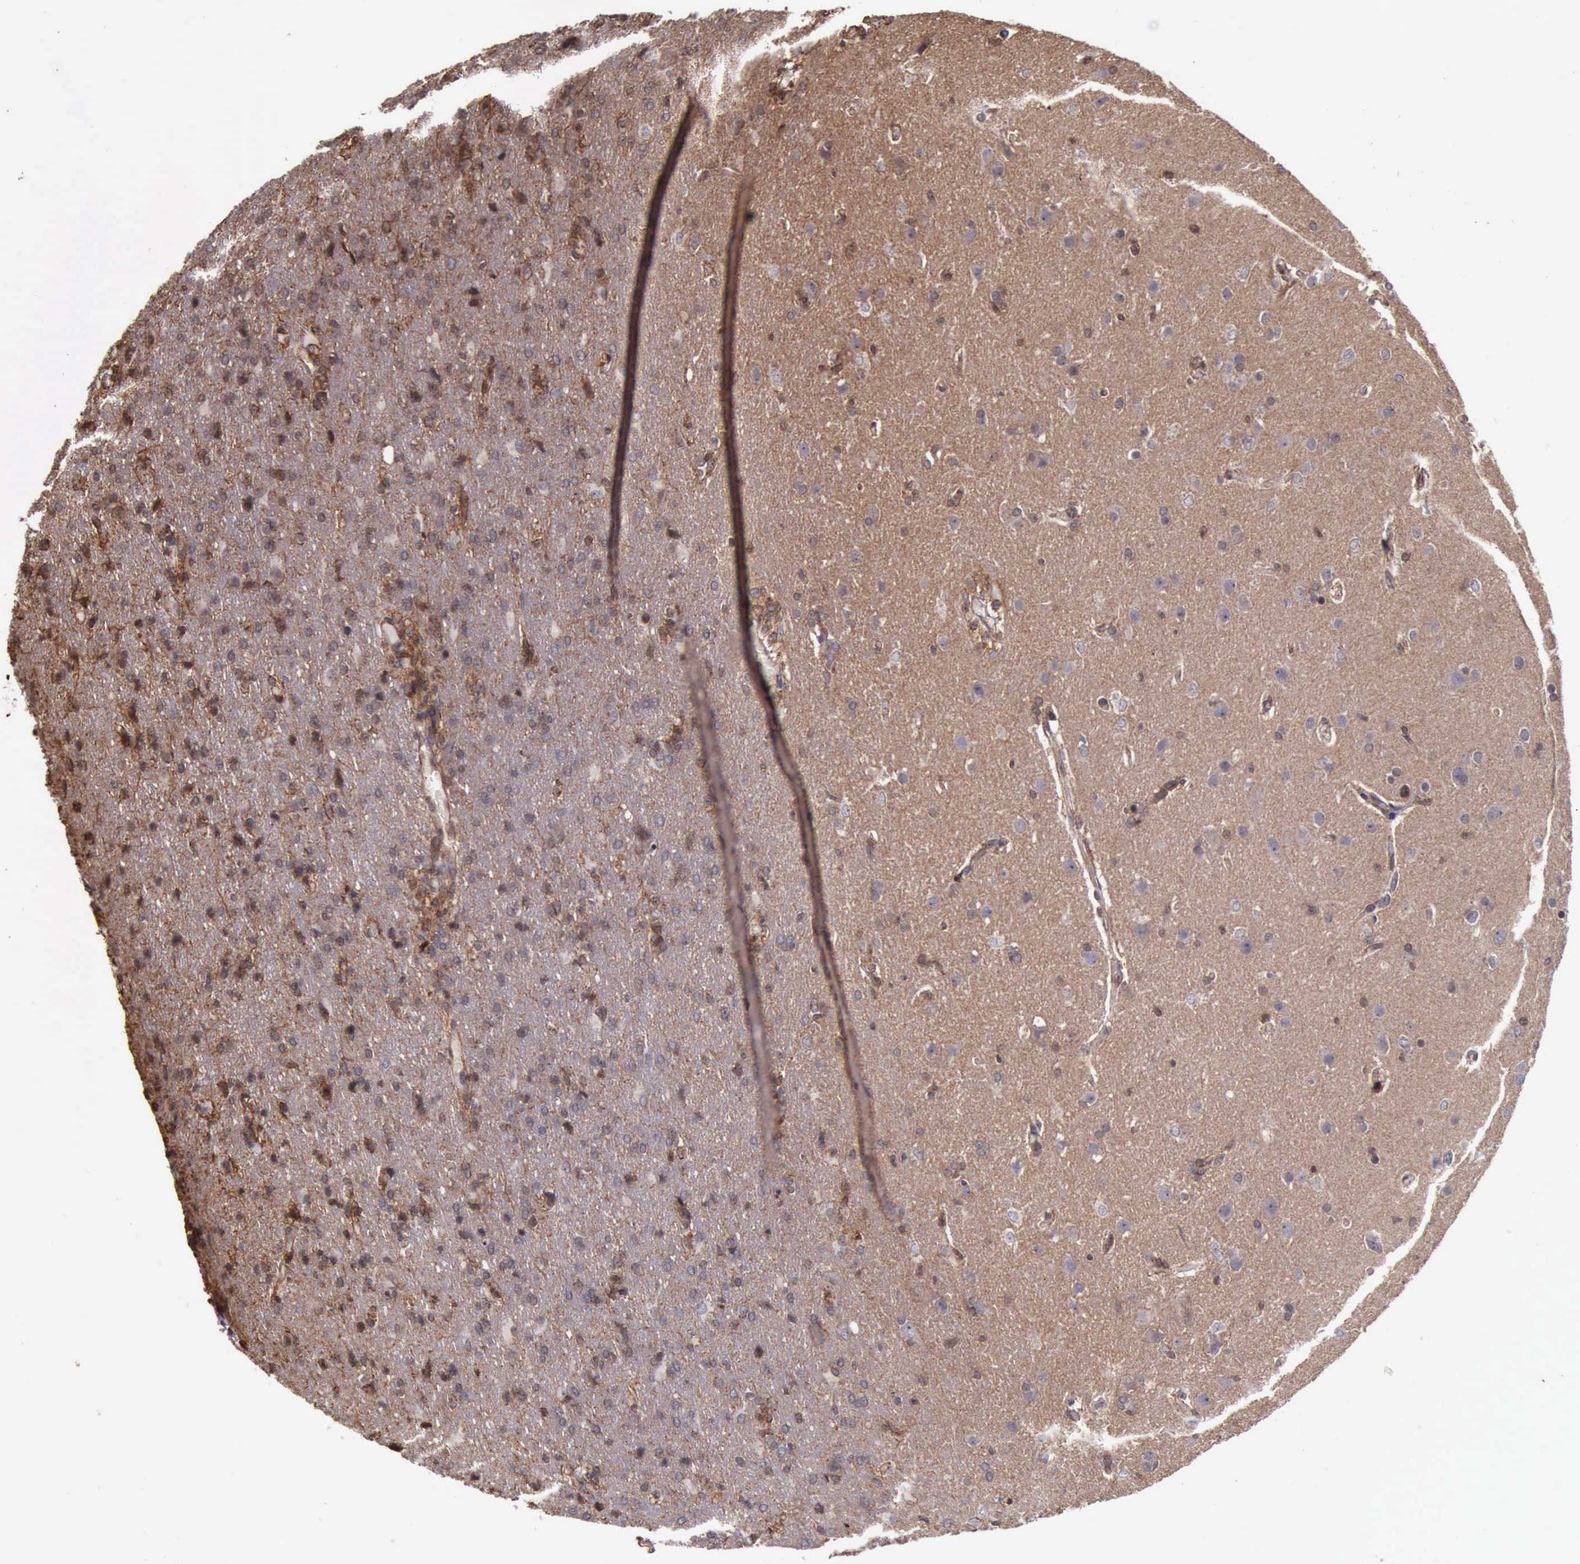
{"staining": {"intensity": "weak", "quantity": ">75%", "location": "cytoplasmic/membranous"}, "tissue": "glioma", "cell_type": "Tumor cells", "image_type": "cancer", "snomed": [{"axis": "morphology", "description": "Glioma, malignant, High grade"}, {"axis": "topography", "description": "Brain"}], "caption": "Weak cytoplasmic/membranous expression is seen in about >75% of tumor cells in glioma.", "gene": "CTNNB1", "patient": {"sex": "male", "age": 68}}